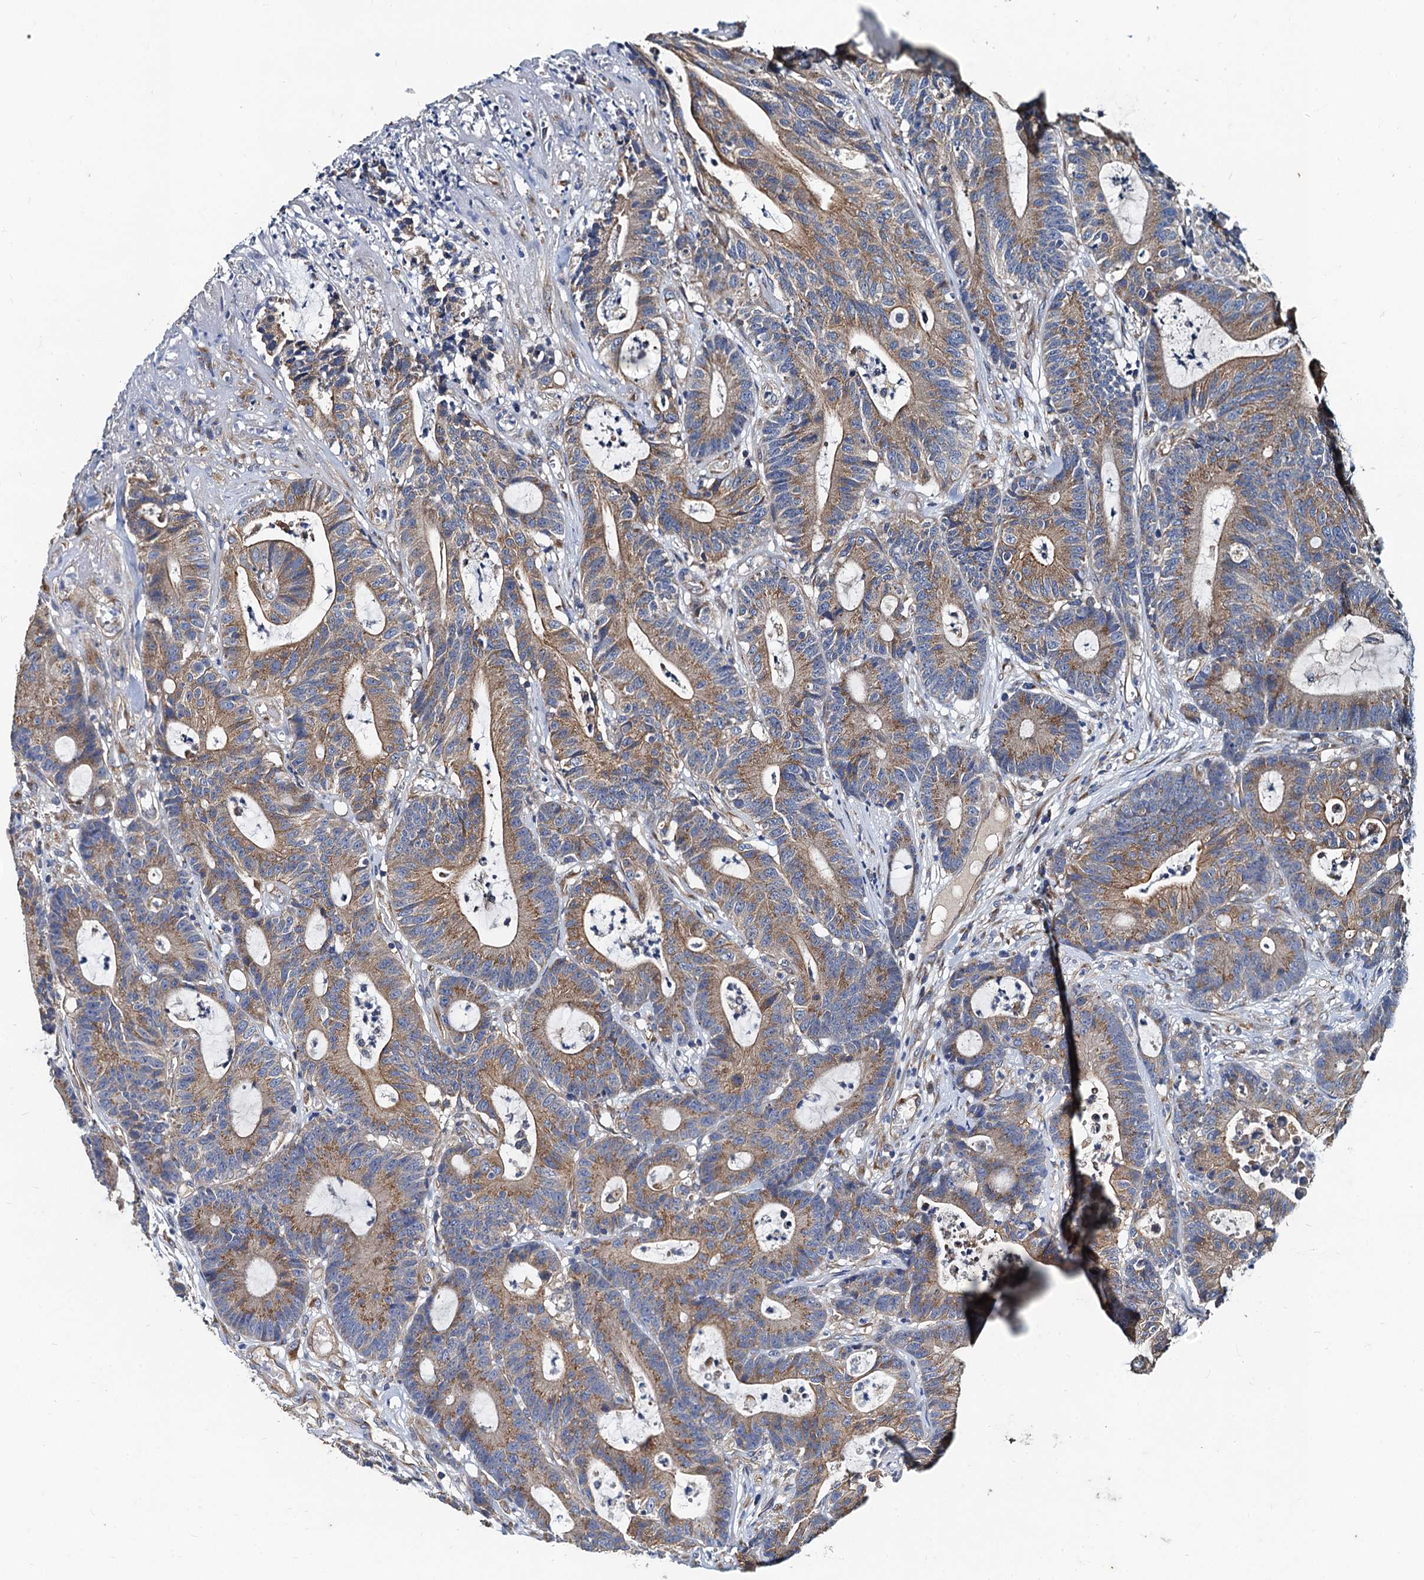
{"staining": {"intensity": "moderate", "quantity": ">75%", "location": "cytoplasmic/membranous"}, "tissue": "colorectal cancer", "cell_type": "Tumor cells", "image_type": "cancer", "snomed": [{"axis": "morphology", "description": "Adenocarcinoma, NOS"}, {"axis": "topography", "description": "Colon"}], "caption": "Human adenocarcinoma (colorectal) stained with a brown dye demonstrates moderate cytoplasmic/membranous positive staining in about >75% of tumor cells.", "gene": "NGRN", "patient": {"sex": "female", "age": 84}}